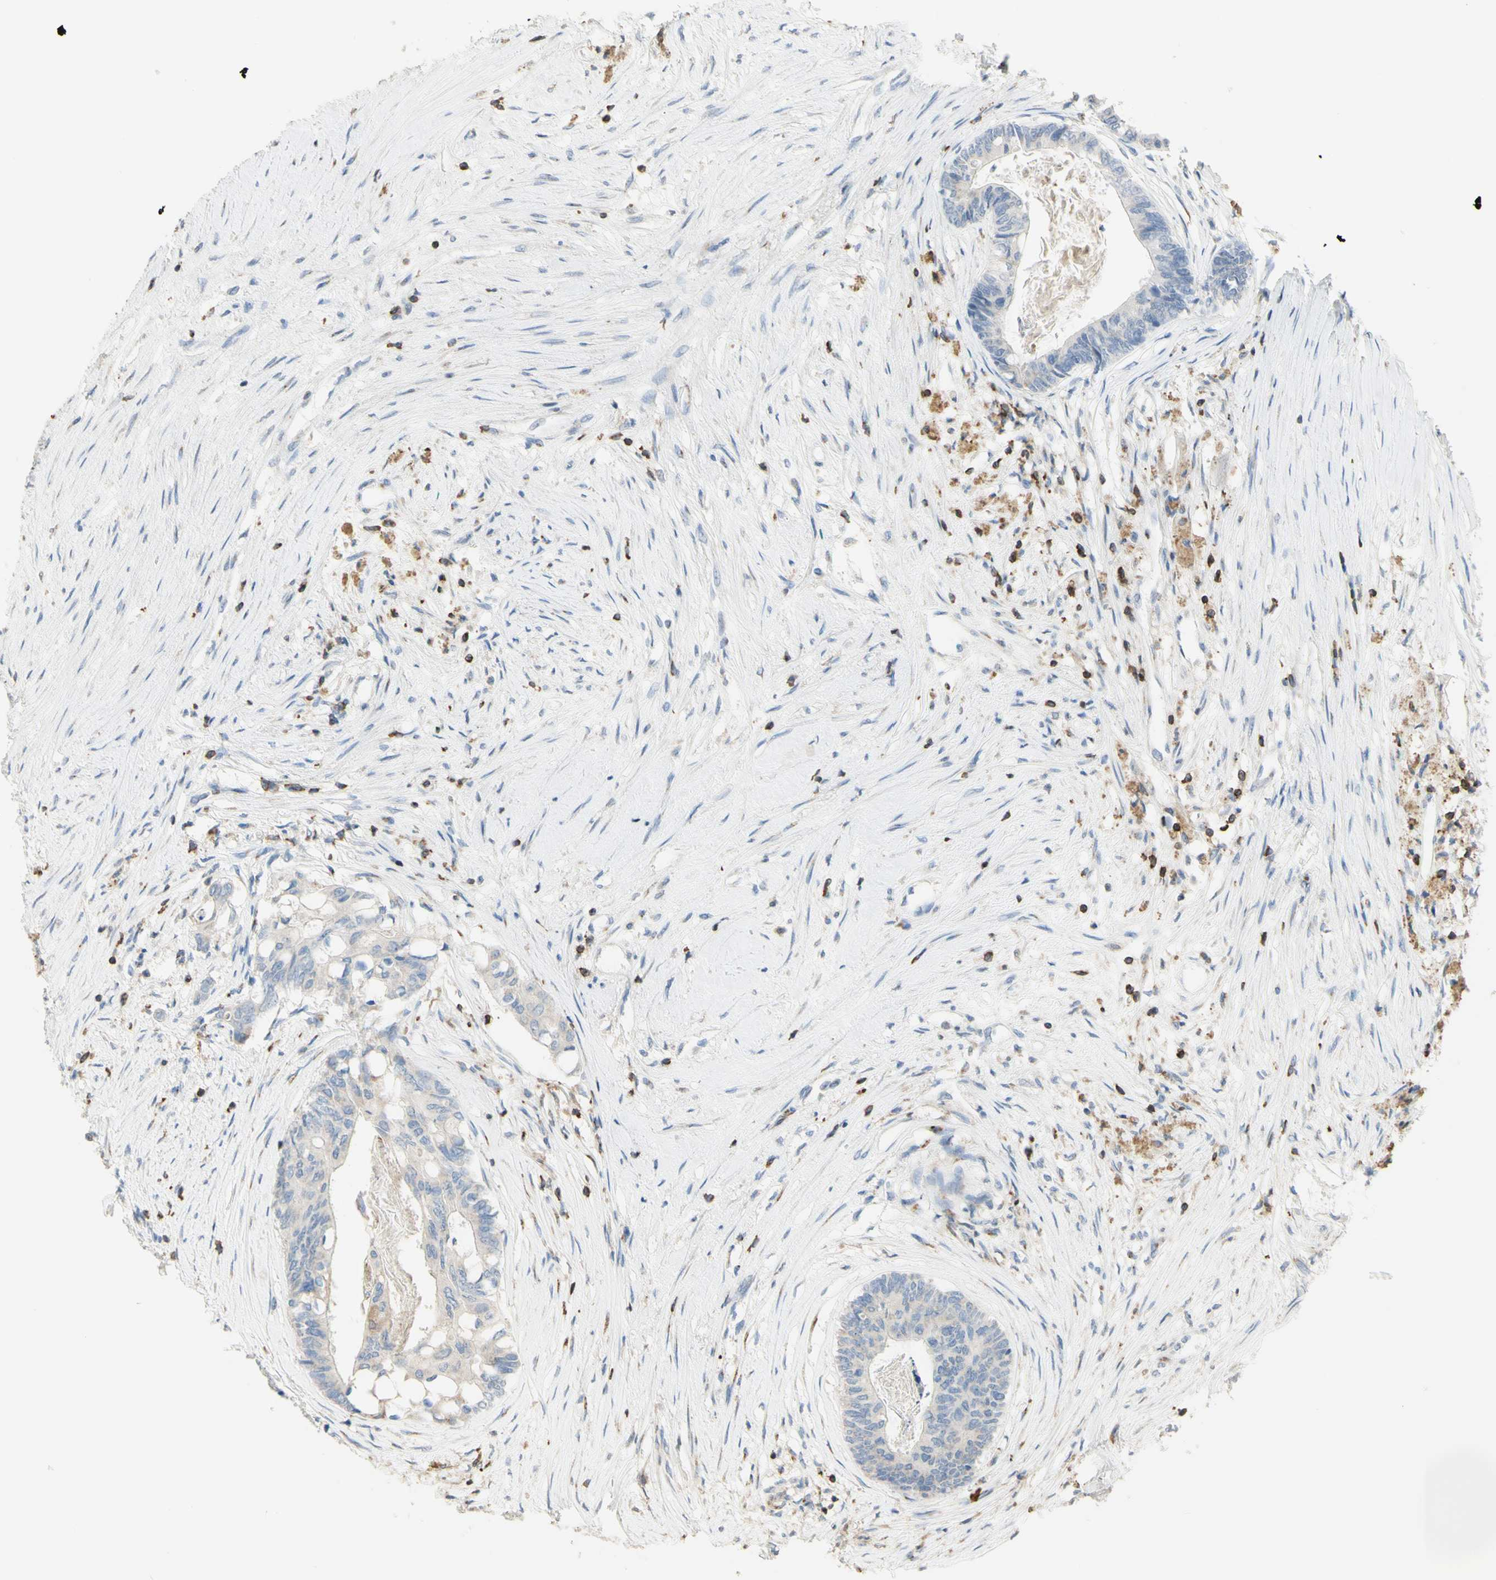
{"staining": {"intensity": "negative", "quantity": "none", "location": "none"}, "tissue": "colorectal cancer", "cell_type": "Tumor cells", "image_type": "cancer", "snomed": [{"axis": "morphology", "description": "Adenocarcinoma, NOS"}, {"axis": "topography", "description": "Rectum"}], "caption": "IHC micrograph of neoplastic tissue: human colorectal cancer stained with DAB demonstrates no significant protein expression in tumor cells.", "gene": "SPINK6", "patient": {"sex": "male", "age": 63}}